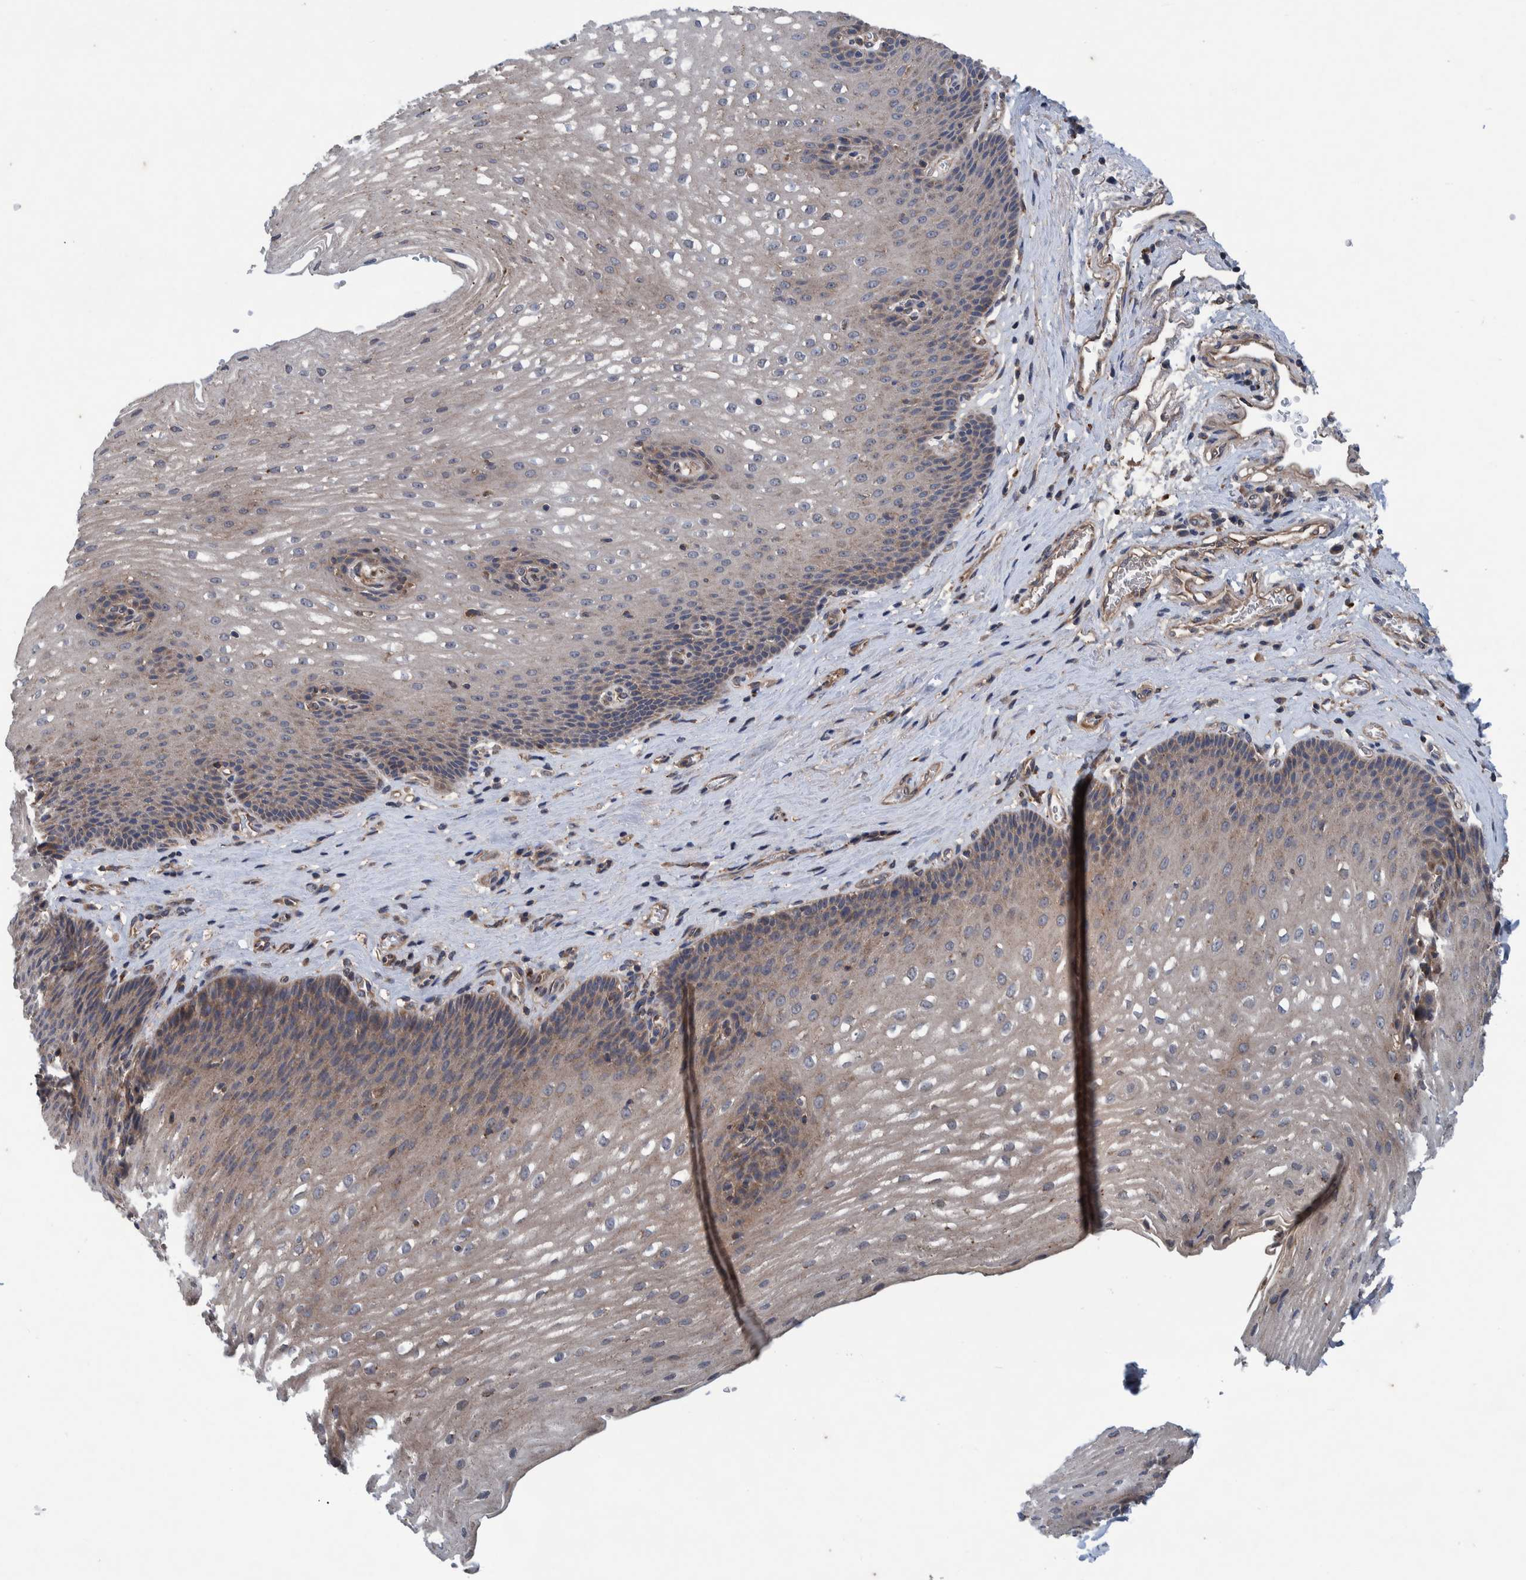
{"staining": {"intensity": "moderate", "quantity": ">75%", "location": "cytoplasmic/membranous"}, "tissue": "esophagus", "cell_type": "Squamous epithelial cells", "image_type": "normal", "snomed": [{"axis": "morphology", "description": "Normal tissue, NOS"}, {"axis": "topography", "description": "Esophagus"}], "caption": "Protein analysis of unremarkable esophagus demonstrates moderate cytoplasmic/membranous staining in about >75% of squamous epithelial cells. The protein is shown in brown color, while the nuclei are stained blue.", "gene": "ITIH3", "patient": {"sex": "male", "age": 48}}